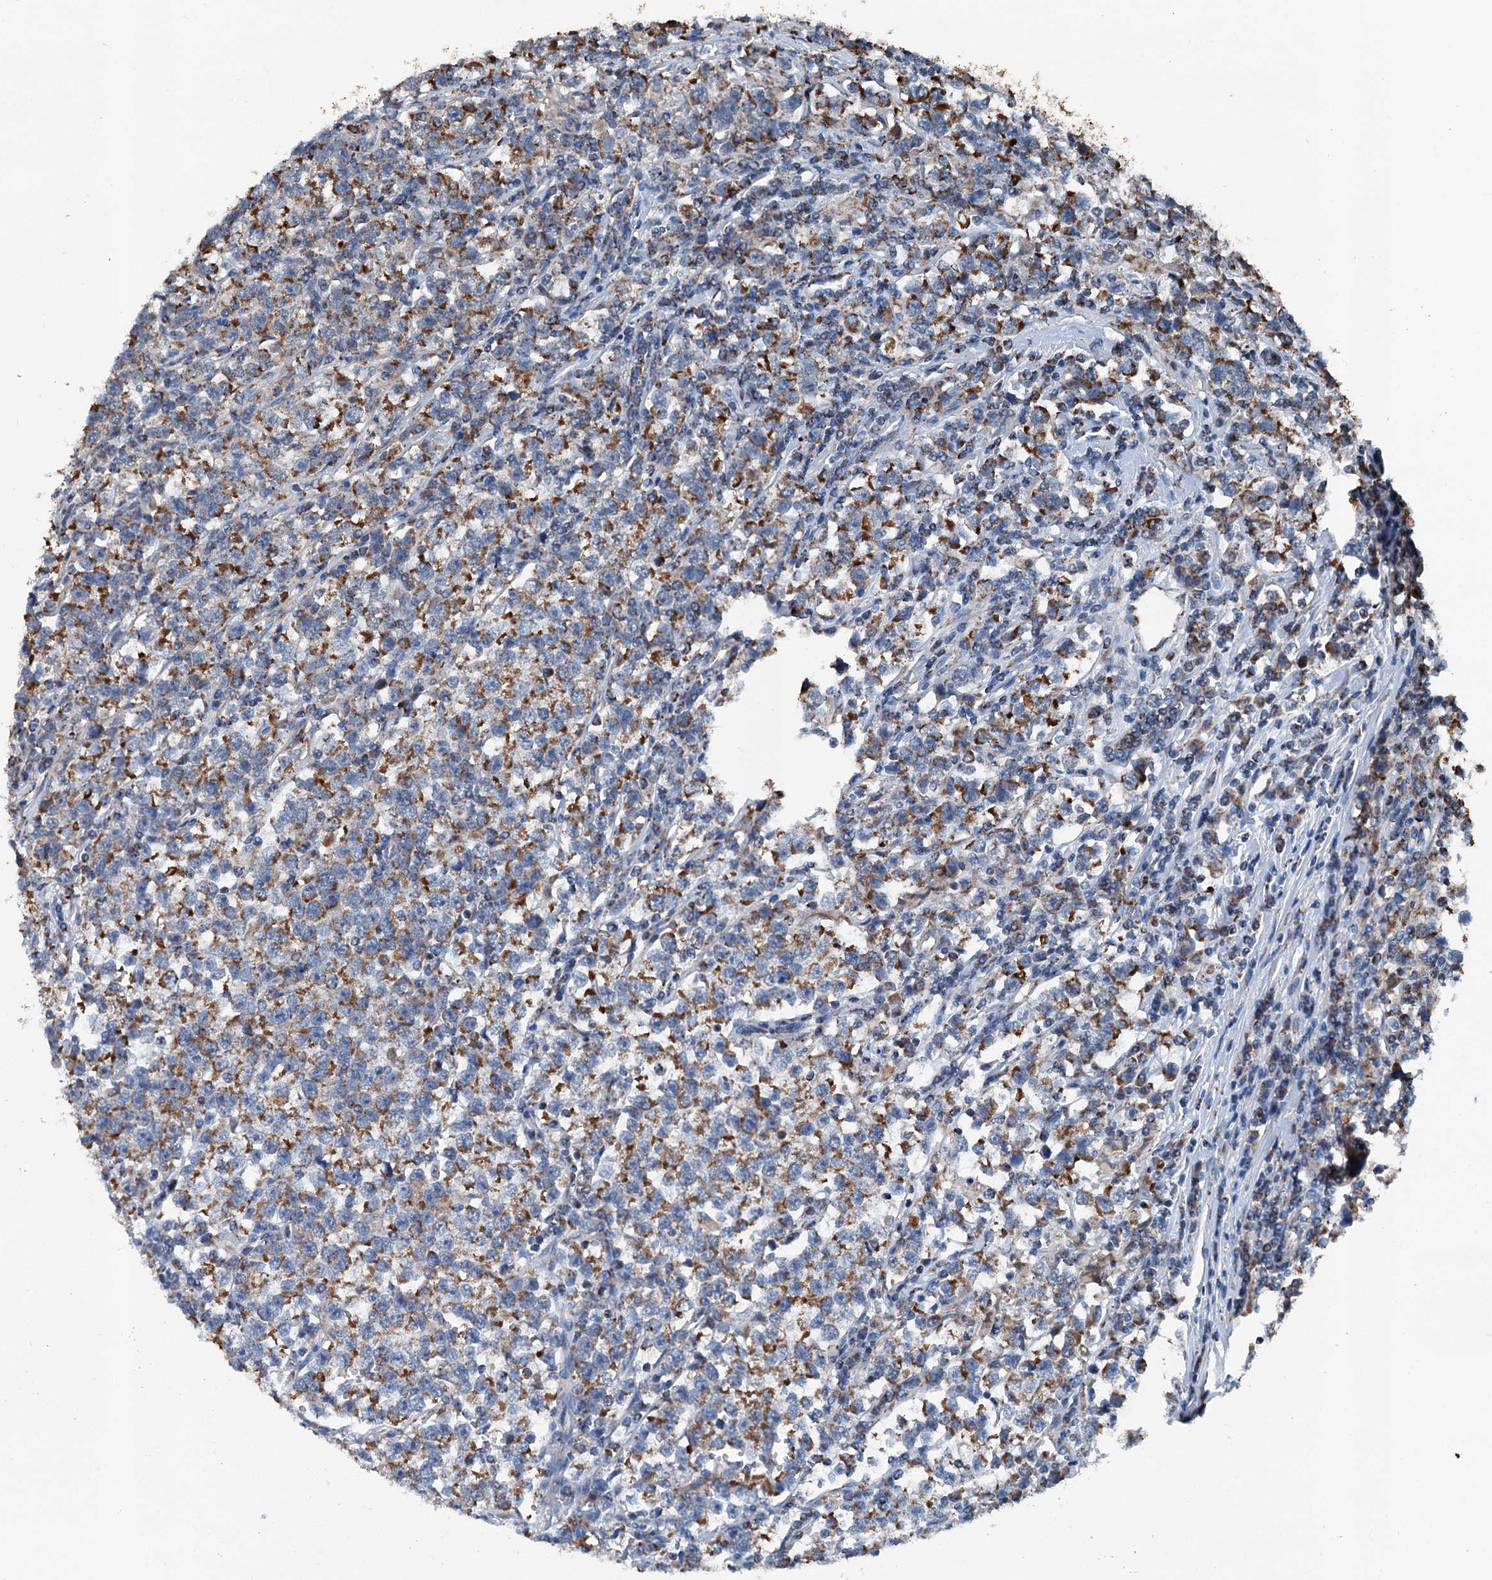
{"staining": {"intensity": "moderate", "quantity": "25%-75%", "location": "cytoplasmic/membranous"}, "tissue": "testis cancer", "cell_type": "Tumor cells", "image_type": "cancer", "snomed": [{"axis": "morphology", "description": "Normal tissue, NOS"}, {"axis": "morphology", "description": "Seminoma, NOS"}, {"axis": "topography", "description": "Testis"}], "caption": "A brown stain highlights moderate cytoplasmic/membranous expression of a protein in human seminoma (testis) tumor cells.", "gene": "TRPT1", "patient": {"sex": "male", "age": 43}}